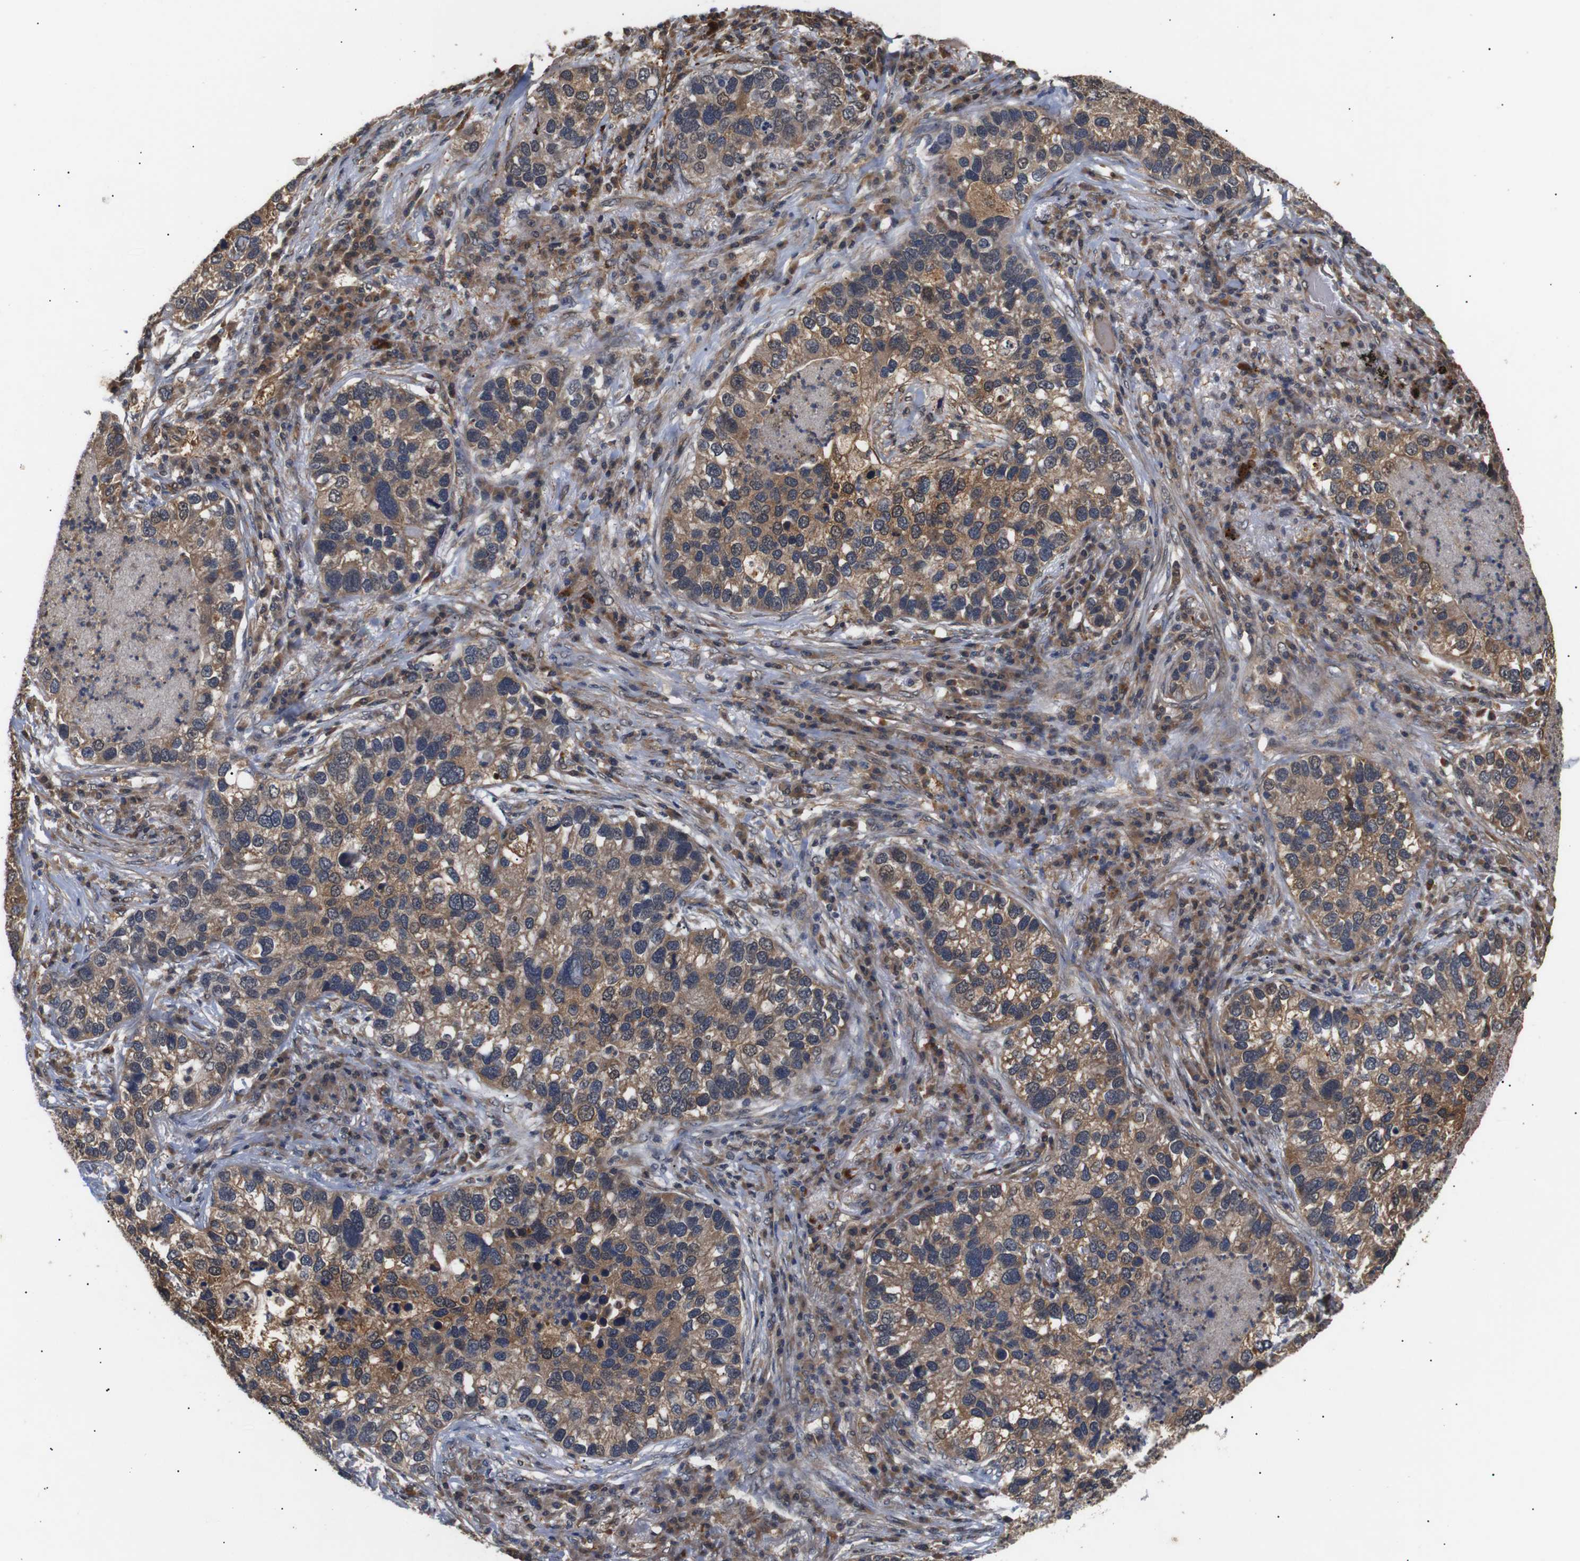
{"staining": {"intensity": "moderate", "quantity": ">75%", "location": "cytoplasmic/membranous"}, "tissue": "lung cancer", "cell_type": "Tumor cells", "image_type": "cancer", "snomed": [{"axis": "morphology", "description": "Normal tissue, NOS"}, {"axis": "morphology", "description": "Adenocarcinoma, NOS"}, {"axis": "topography", "description": "Bronchus"}, {"axis": "topography", "description": "Lung"}], "caption": "The immunohistochemical stain highlights moderate cytoplasmic/membranous expression in tumor cells of adenocarcinoma (lung) tissue. (IHC, brightfield microscopy, high magnification).", "gene": "DDR1", "patient": {"sex": "male", "age": 54}}